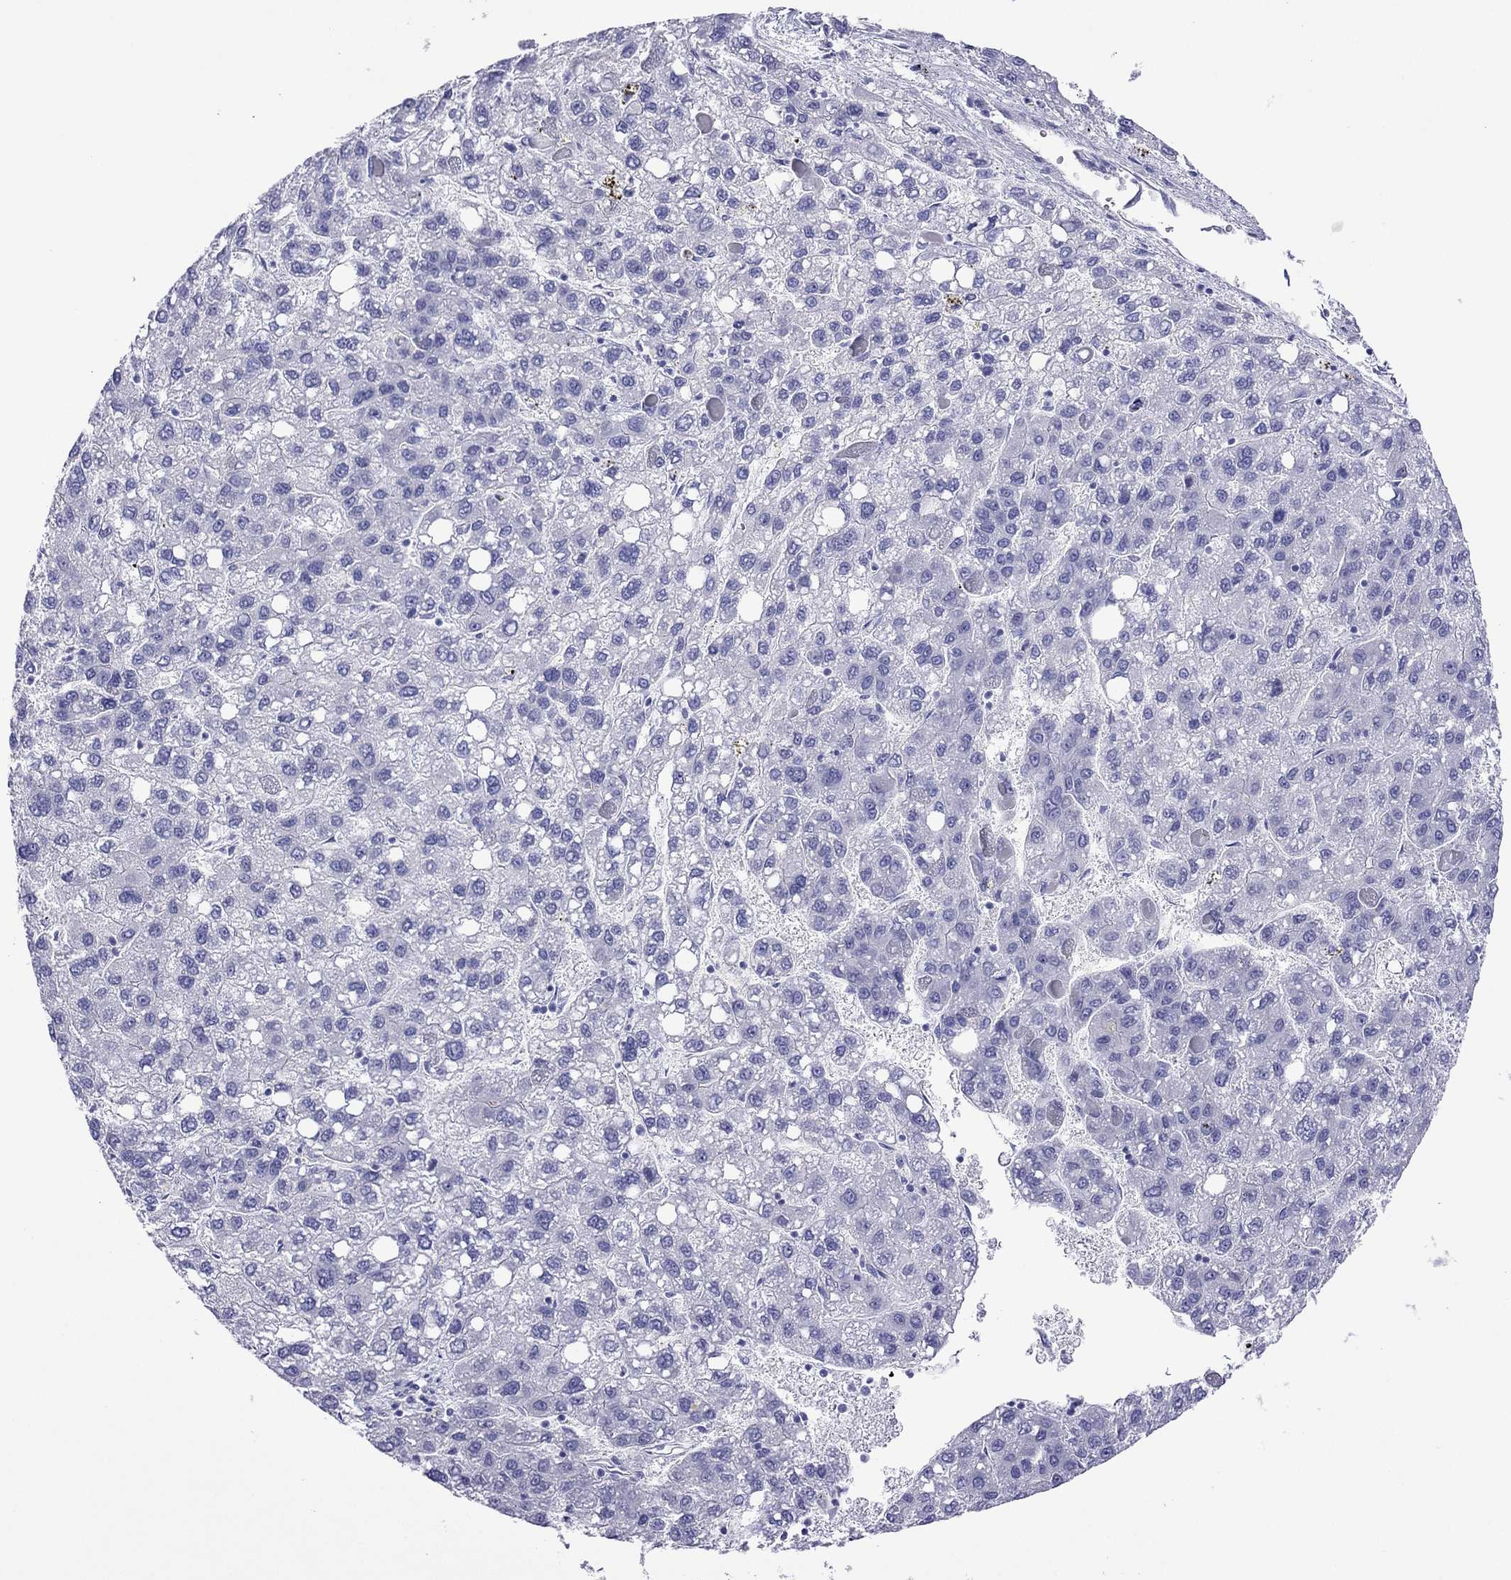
{"staining": {"intensity": "negative", "quantity": "none", "location": "none"}, "tissue": "liver cancer", "cell_type": "Tumor cells", "image_type": "cancer", "snomed": [{"axis": "morphology", "description": "Carcinoma, Hepatocellular, NOS"}, {"axis": "topography", "description": "Liver"}], "caption": "The immunohistochemistry photomicrograph has no significant positivity in tumor cells of liver cancer tissue.", "gene": "PCDHA6", "patient": {"sex": "female", "age": 82}}